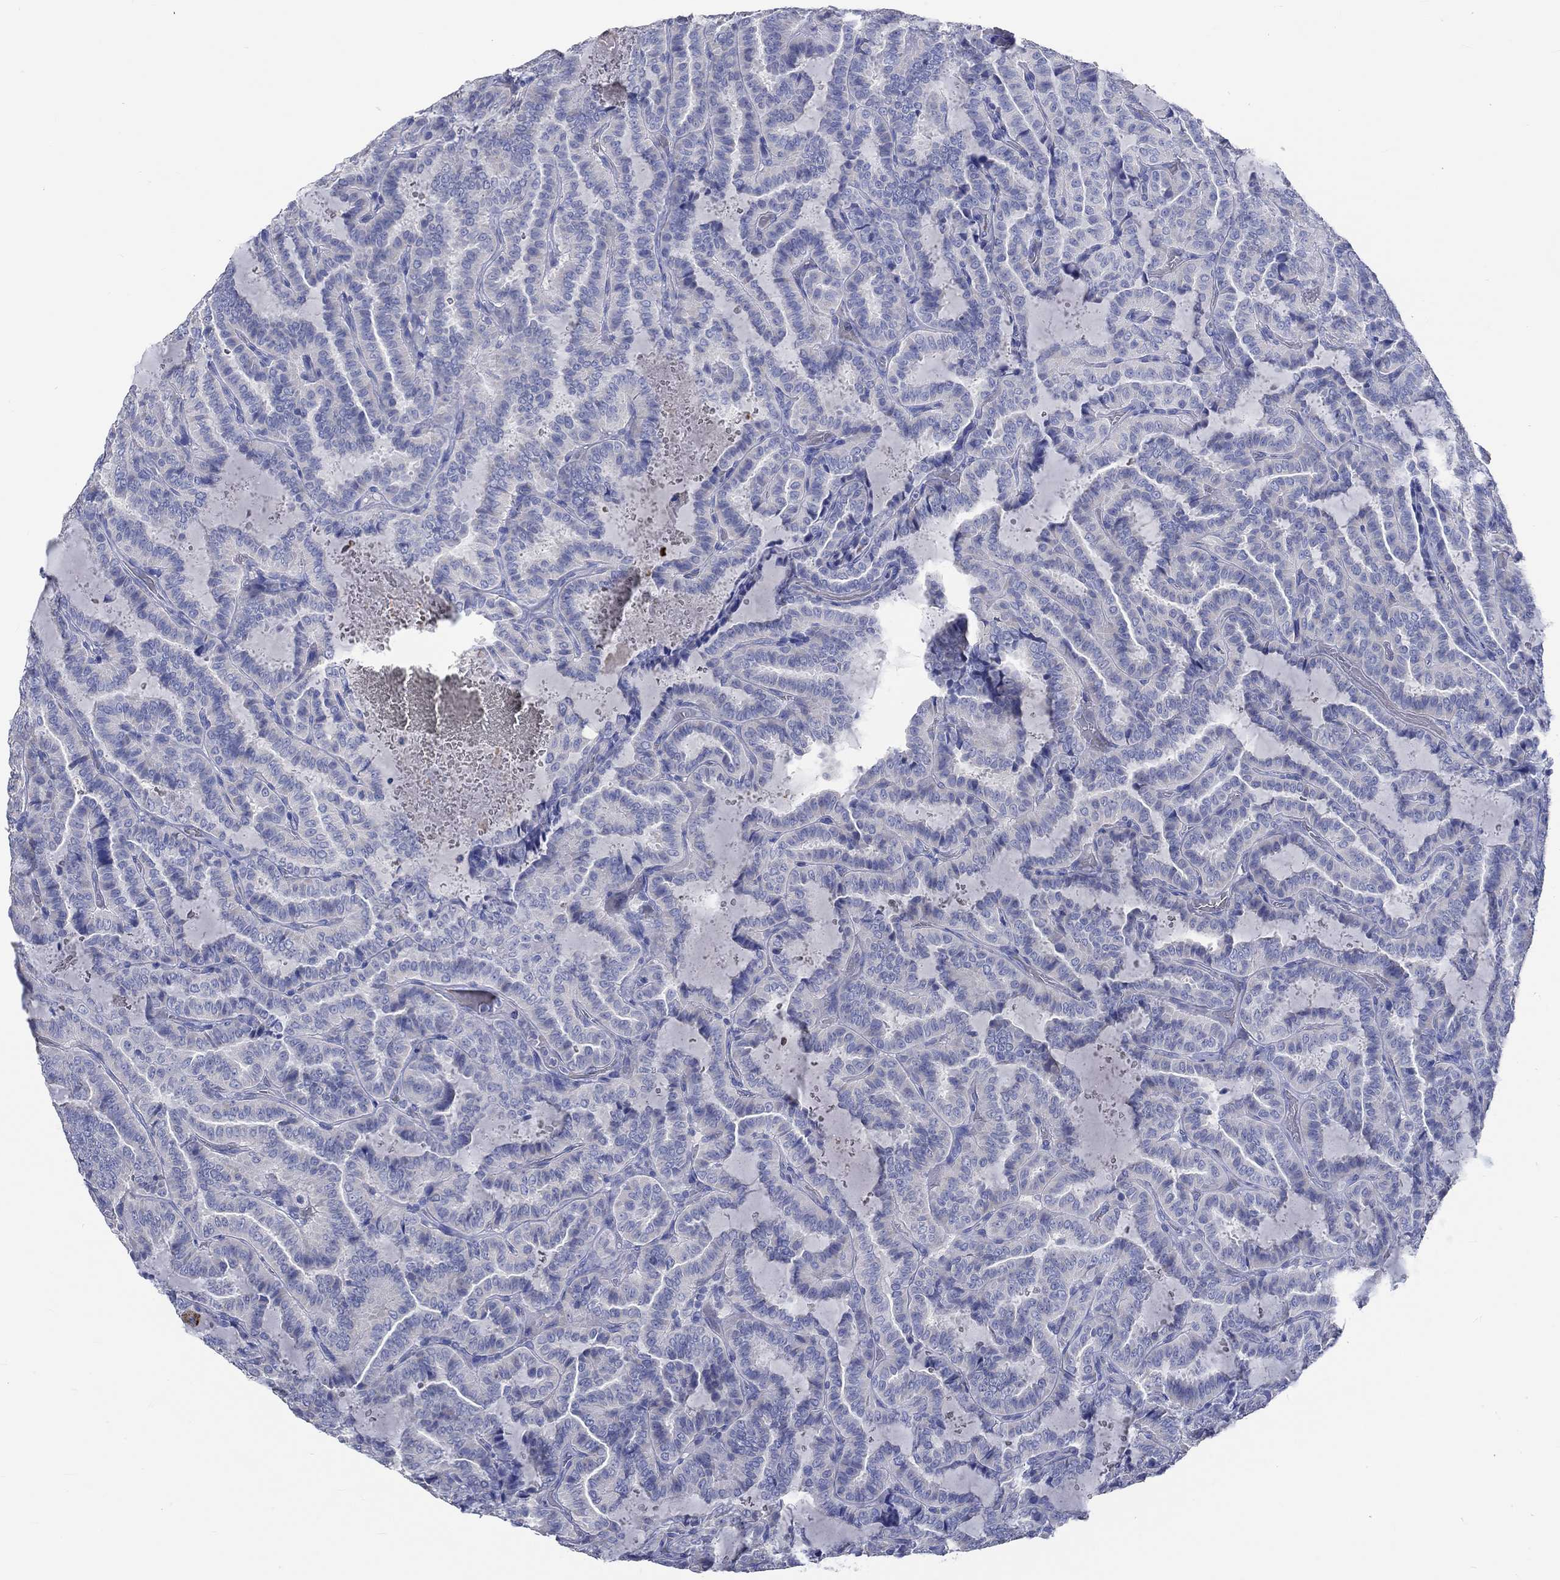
{"staining": {"intensity": "negative", "quantity": "none", "location": "none"}, "tissue": "thyroid cancer", "cell_type": "Tumor cells", "image_type": "cancer", "snomed": [{"axis": "morphology", "description": "Papillary adenocarcinoma, NOS"}, {"axis": "topography", "description": "Thyroid gland"}], "caption": "A high-resolution photomicrograph shows immunohistochemistry staining of thyroid papillary adenocarcinoma, which reveals no significant expression in tumor cells.", "gene": "KCNA1", "patient": {"sex": "female", "age": 39}}